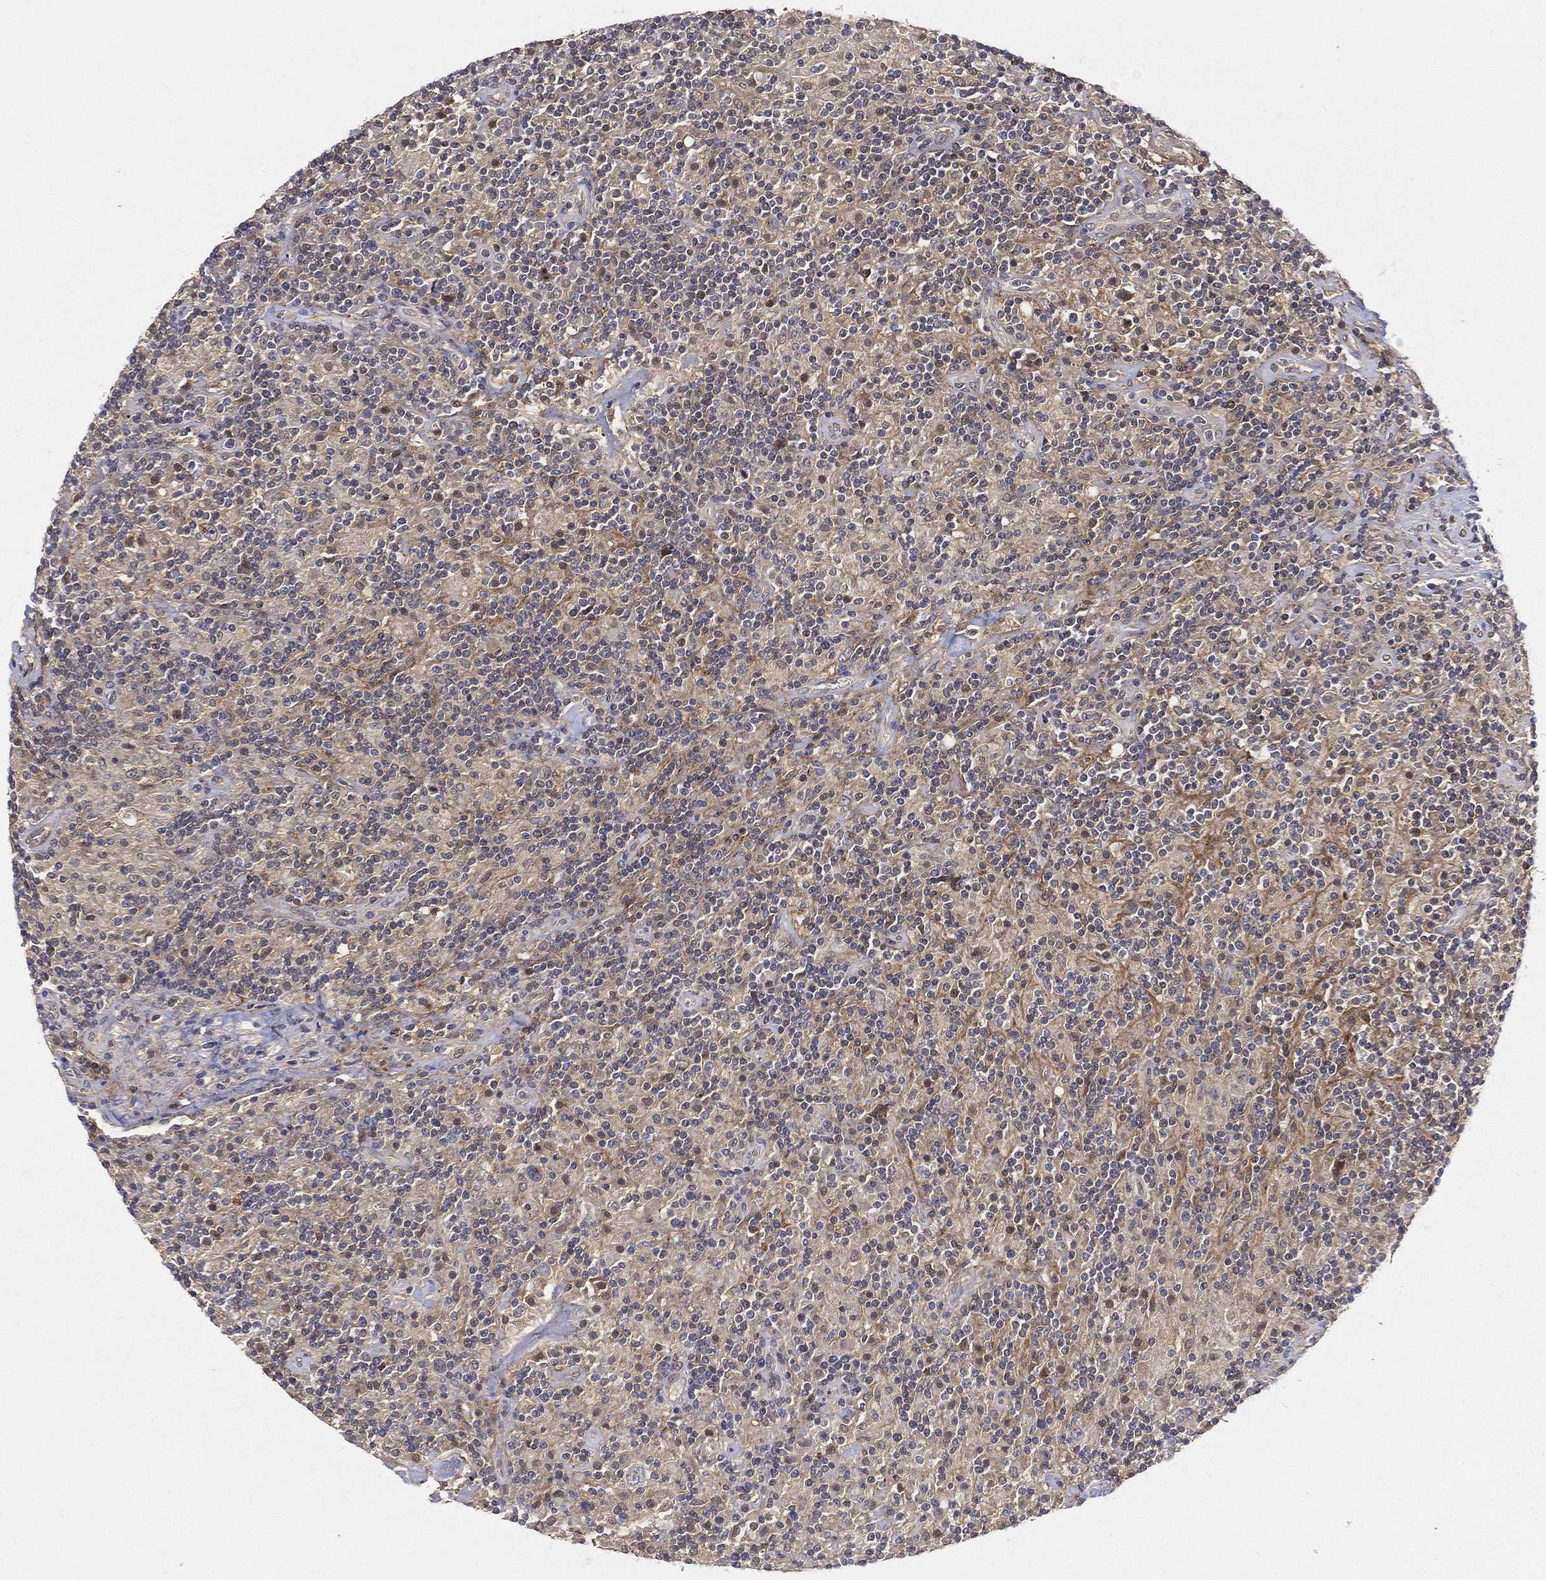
{"staining": {"intensity": "weak", "quantity": "<25%", "location": "cytoplasmic/membranous"}, "tissue": "lymphoma", "cell_type": "Tumor cells", "image_type": "cancer", "snomed": [{"axis": "morphology", "description": "Hodgkin's disease, NOS"}, {"axis": "topography", "description": "Lymph node"}], "caption": "Human lymphoma stained for a protein using immunohistochemistry shows no staining in tumor cells.", "gene": "MAPK1", "patient": {"sex": "male", "age": 70}}